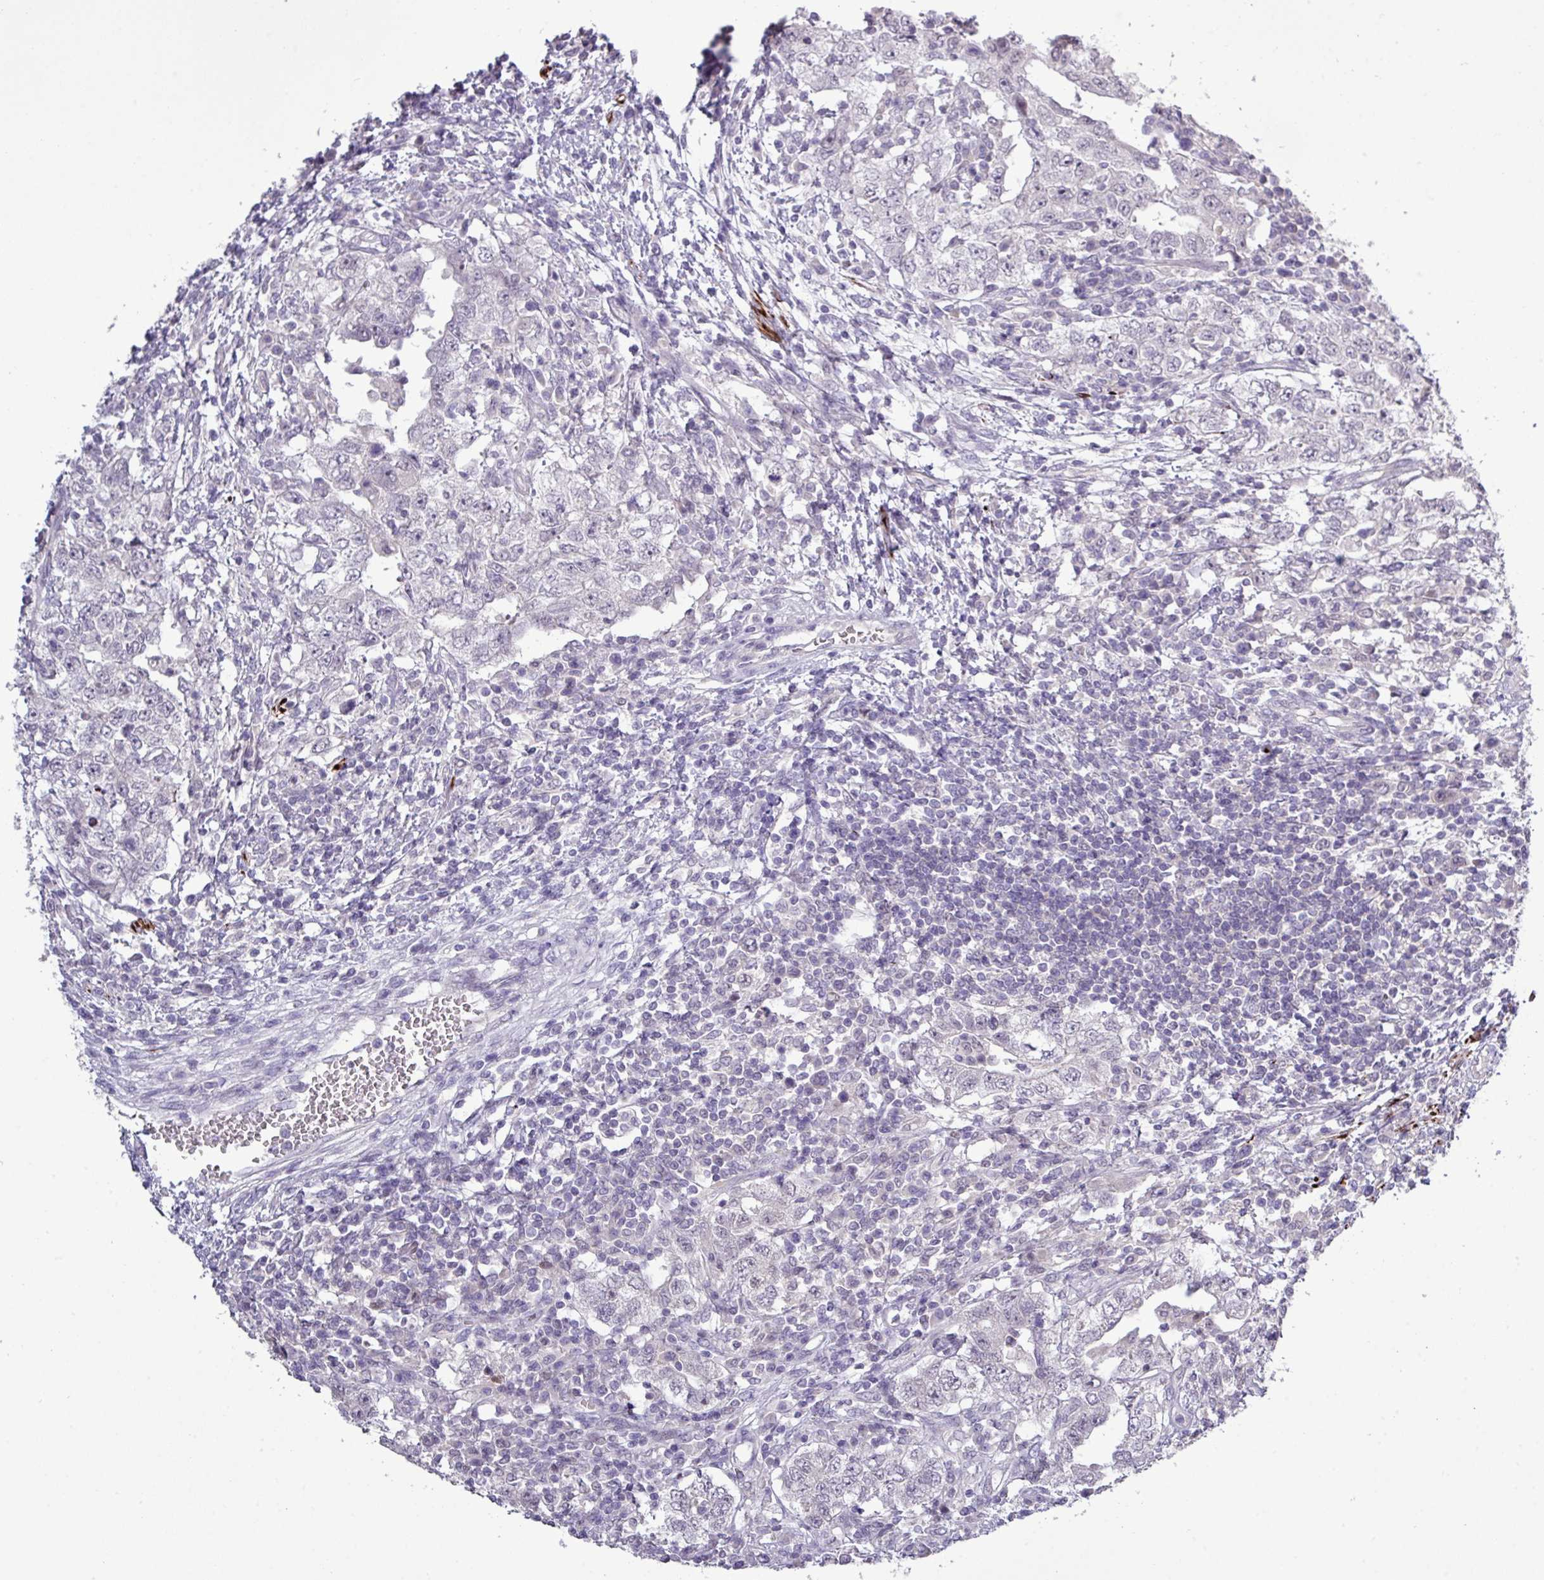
{"staining": {"intensity": "negative", "quantity": "none", "location": "none"}, "tissue": "testis cancer", "cell_type": "Tumor cells", "image_type": "cancer", "snomed": [{"axis": "morphology", "description": "Carcinoma, Embryonal, NOS"}, {"axis": "topography", "description": "Testis"}], "caption": "Immunohistochemistry (IHC) of embryonal carcinoma (testis) demonstrates no staining in tumor cells.", "gene": "RIPPLY1", "patient": {"sex": "male", "age": 26}}